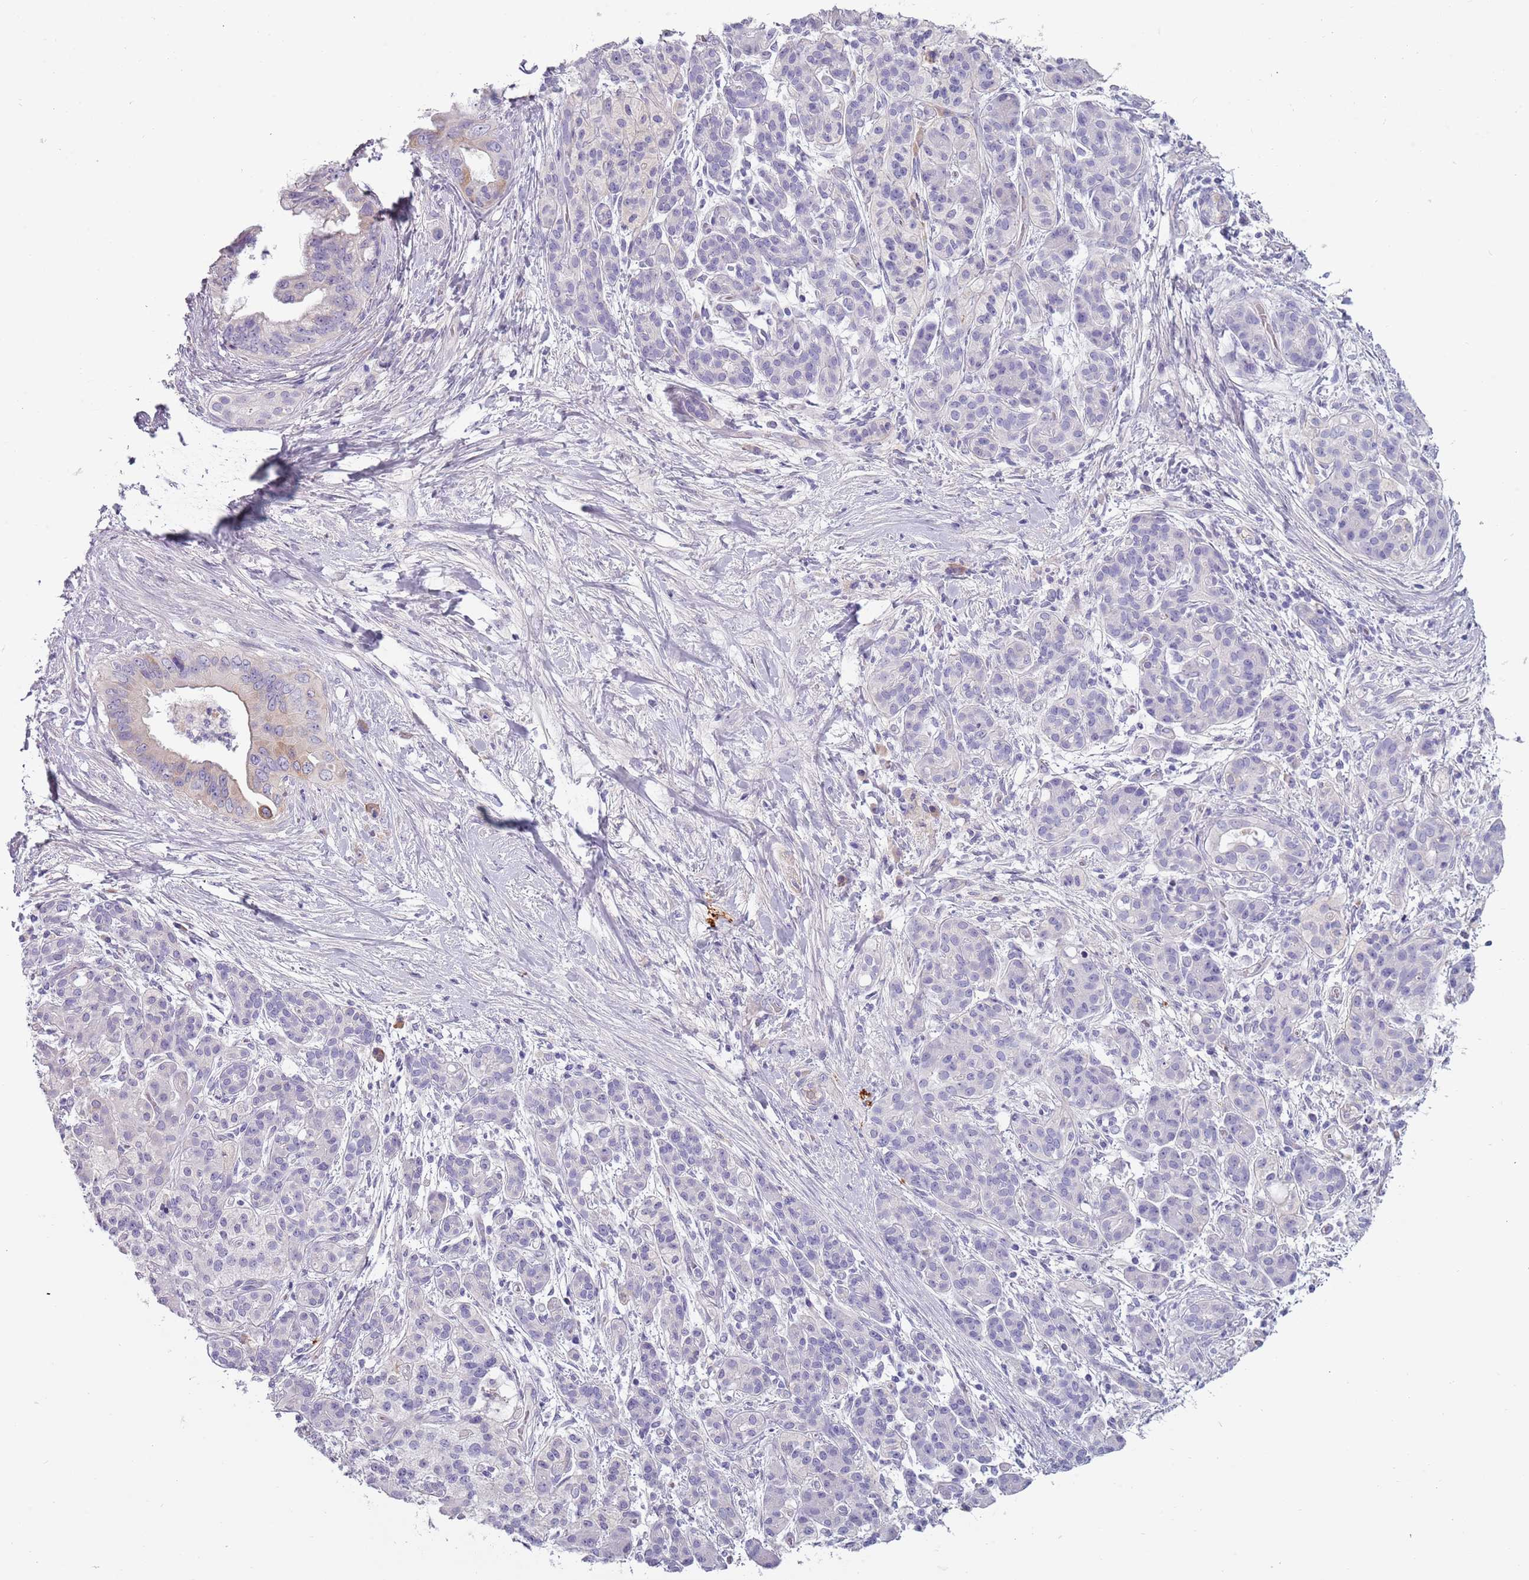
{"staining": {"intensity": "moderate", "quantity": "<25%", "location": "cytoplasmic/membranous"}, "tissue": "pancreatic cancer", "cell_type": "Tumor cells", "image_type": "cancer", "snomed": [{"axis": "morphology", "description": "Adenocarcinoma, NOS"}, {"axis": "topography", "description": "Pancreas"}], "caption": "A brown stain shows moderate cytoplasmic/membranous staining of a protein in human pancreatic cancer (adenocarcinoma) tumor cells.", "gene": "TNFRSF6B", "patient": {"sex": "male", "age": 58}}